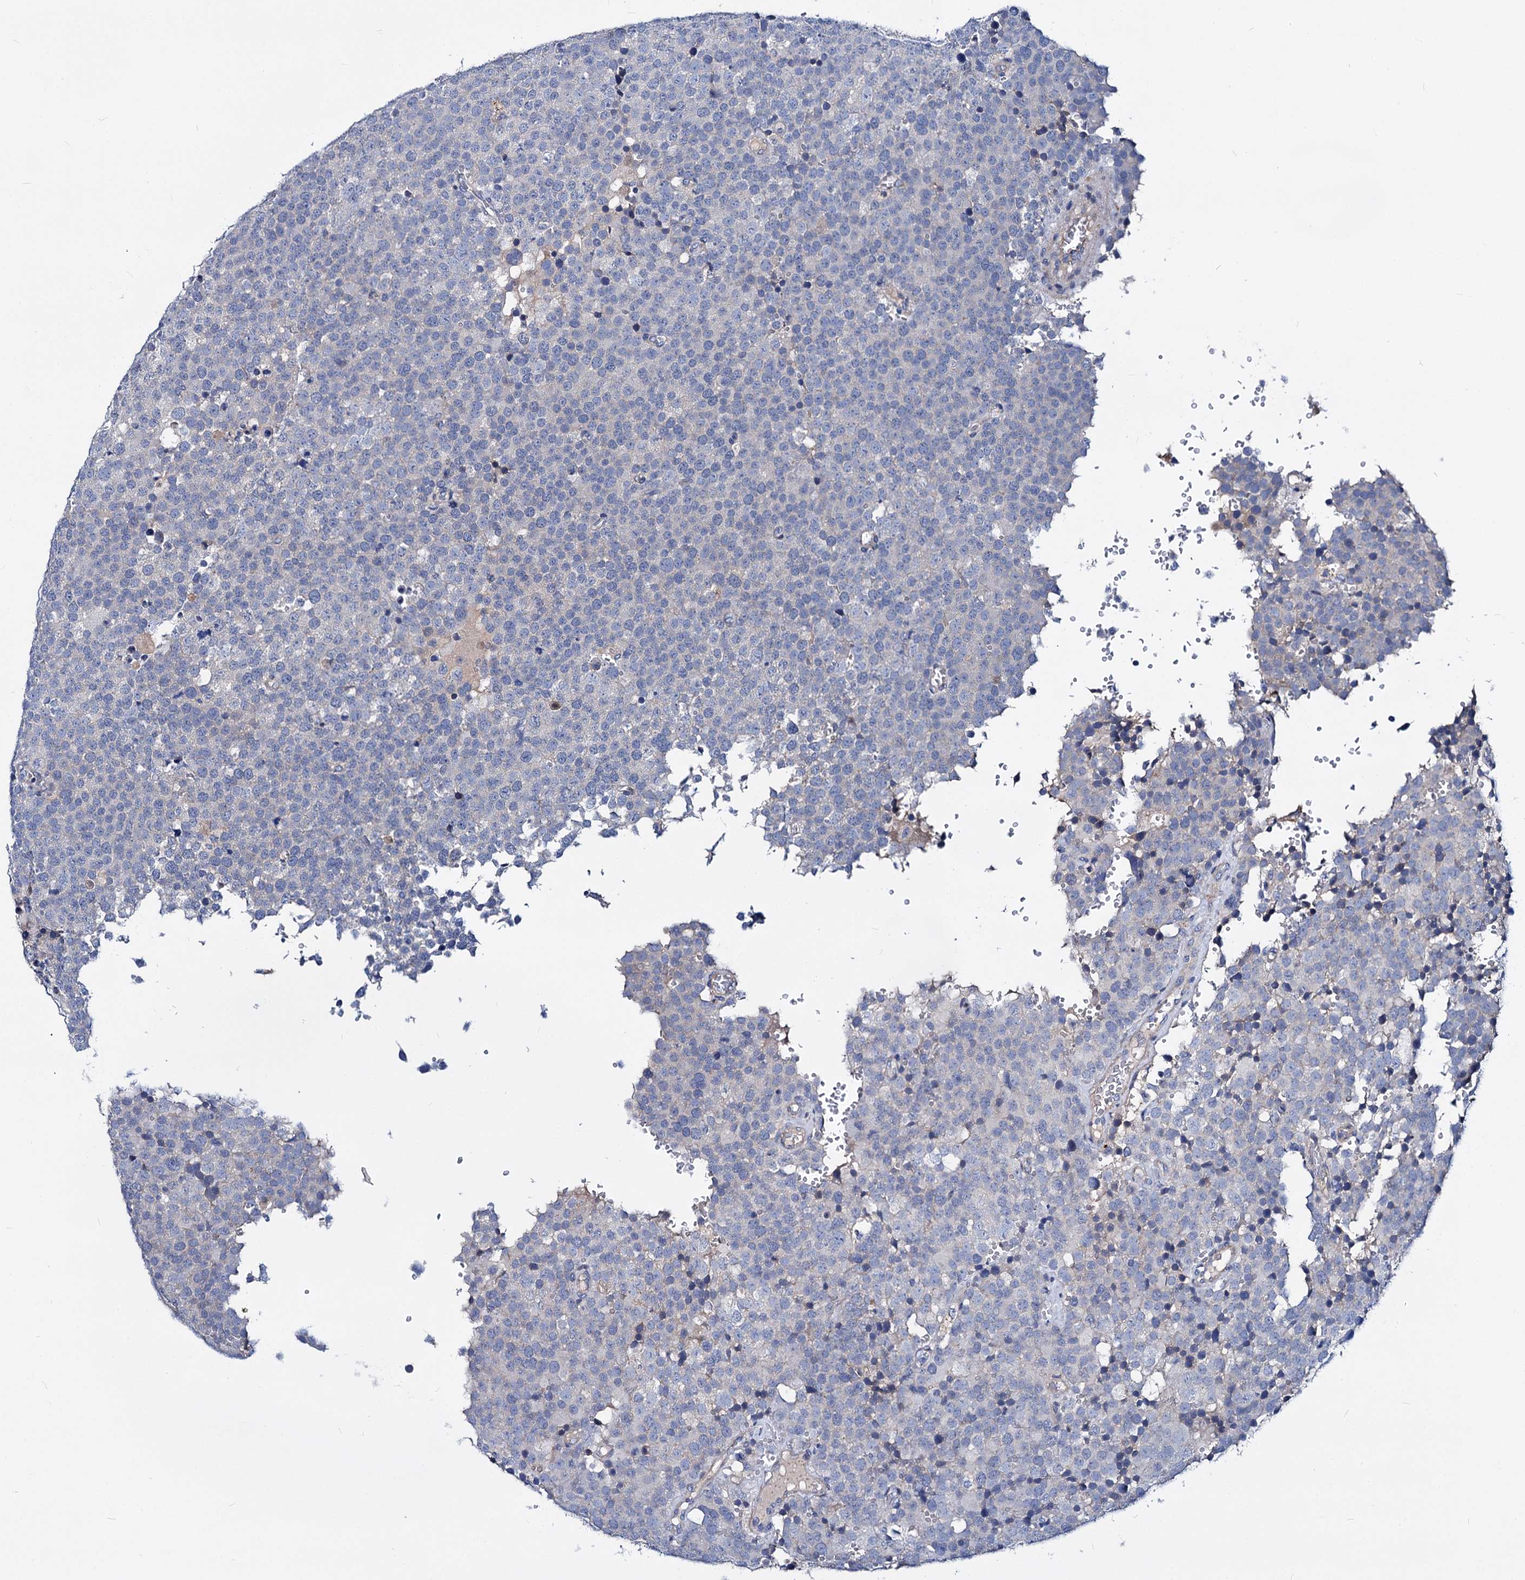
{"staining": {"intensity": "negative", "quantity": "none", "location": "none"}, "tissue": "testis cancer", "cell_type": "Tumor cells", "image_type": "cancer", "snomed": [{"axis": "morphology", "description": "Seminoma, NOS"}, {"axis": "topography", "description": "Testis"}], "caption": "The photomicrograph exhibits no staining of tumor cells in testis cancer (seminoma).", "gene": "DYDC2", "patient": {"sex": "male", "age": 71}}